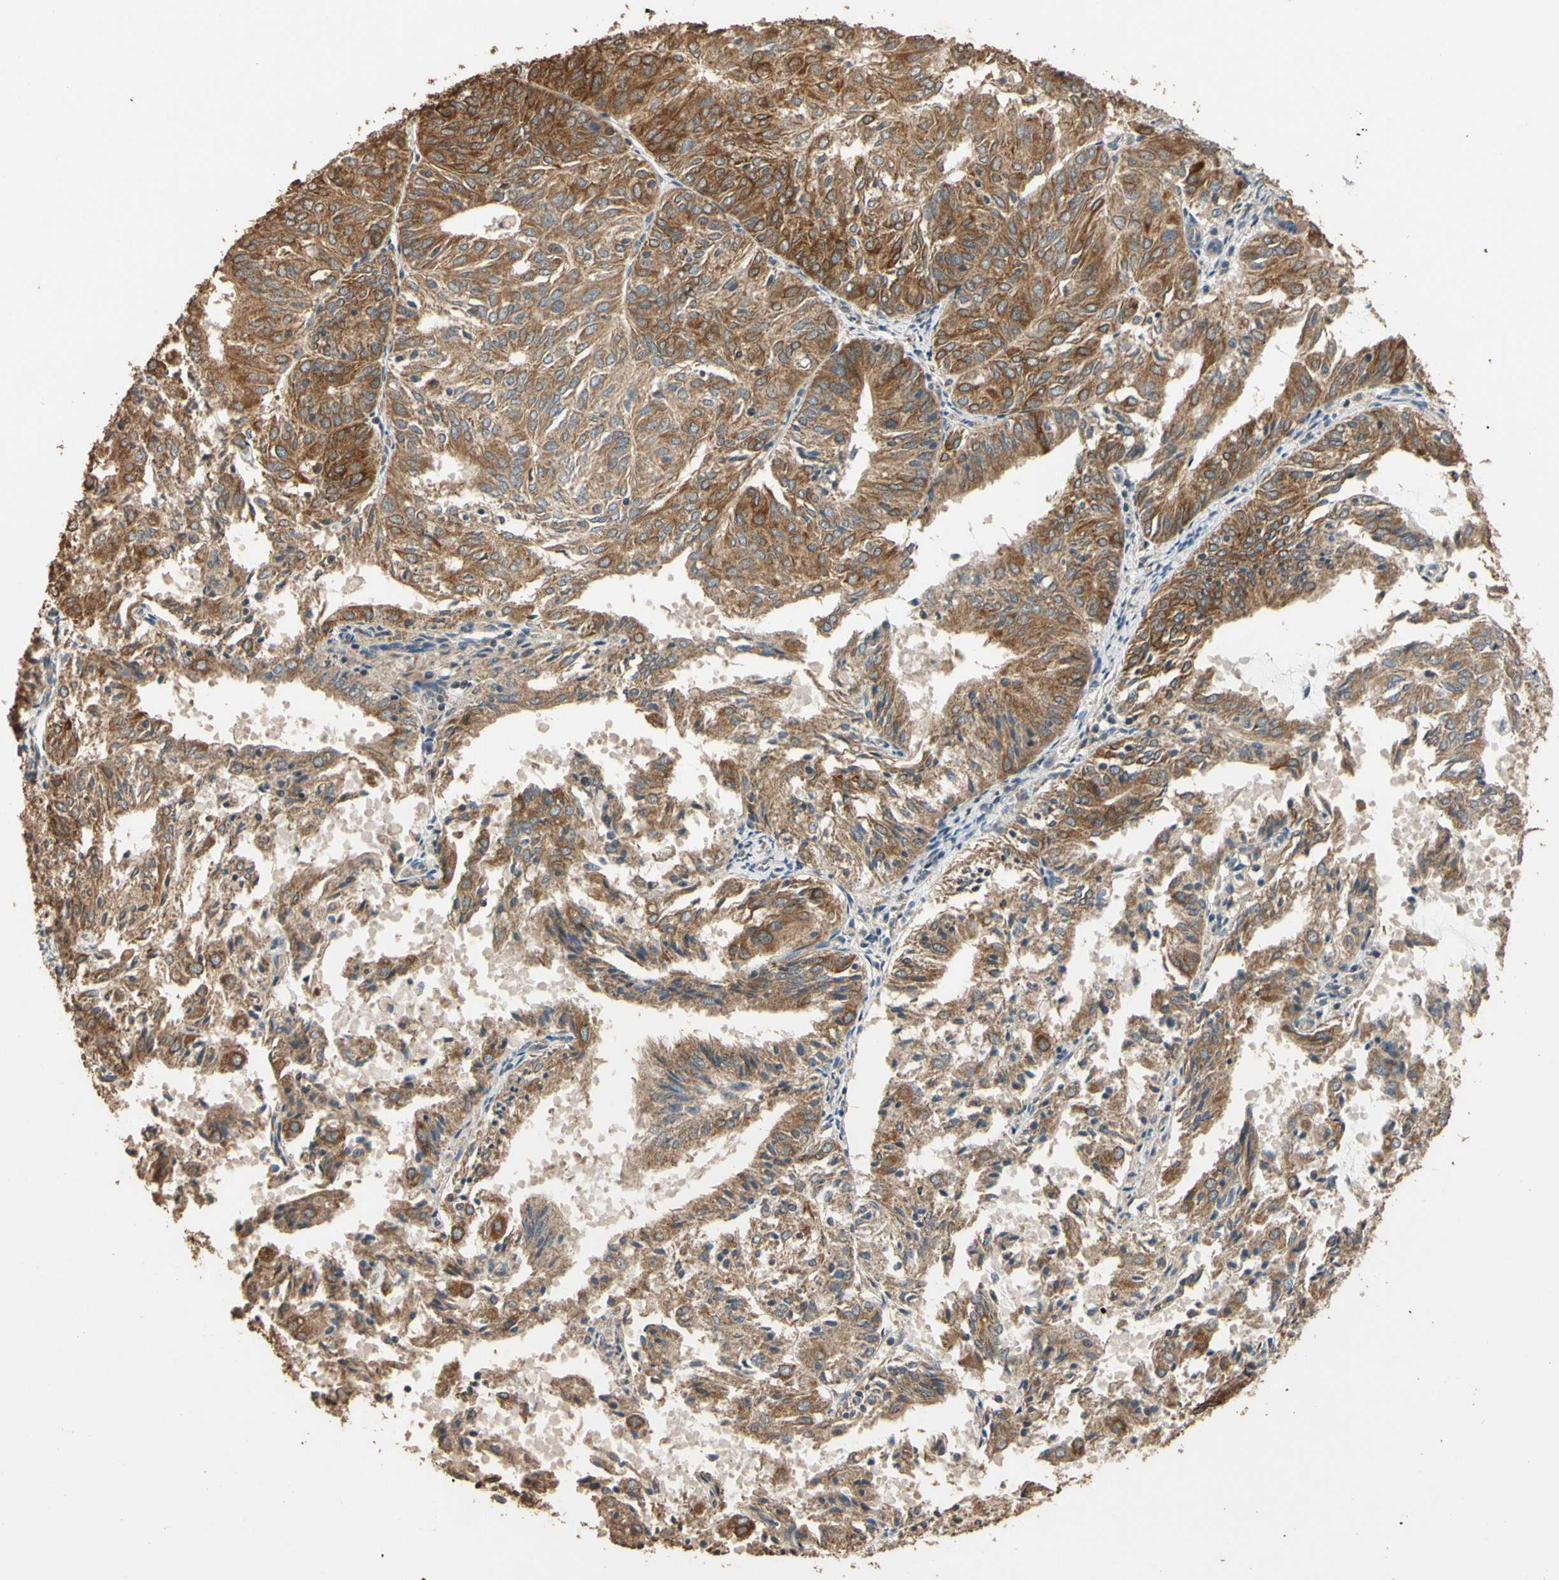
{"staining": {"intensity": "strong", "quantity": ">75%", "location": "cytoplasmic/membranous"}, "tissue": "endometrial cancer", "cell_type": "Tumor cells", "image_type": "cancer", "snomed": [{"axis": "morphology", "description": "Adenocarcinoma, NOS"}, {"axis": "topography", "description": "Uterus"}], "caption": "A photomicrograph showing strong cytoplasmic/membranous positivity in approximately >75% of tumor cells in endometrial adenocarcinoma, as visualized by brown immunohistochemical staining.", "gene": "STX18", "patient": {"sex": "female", "age": 60}}